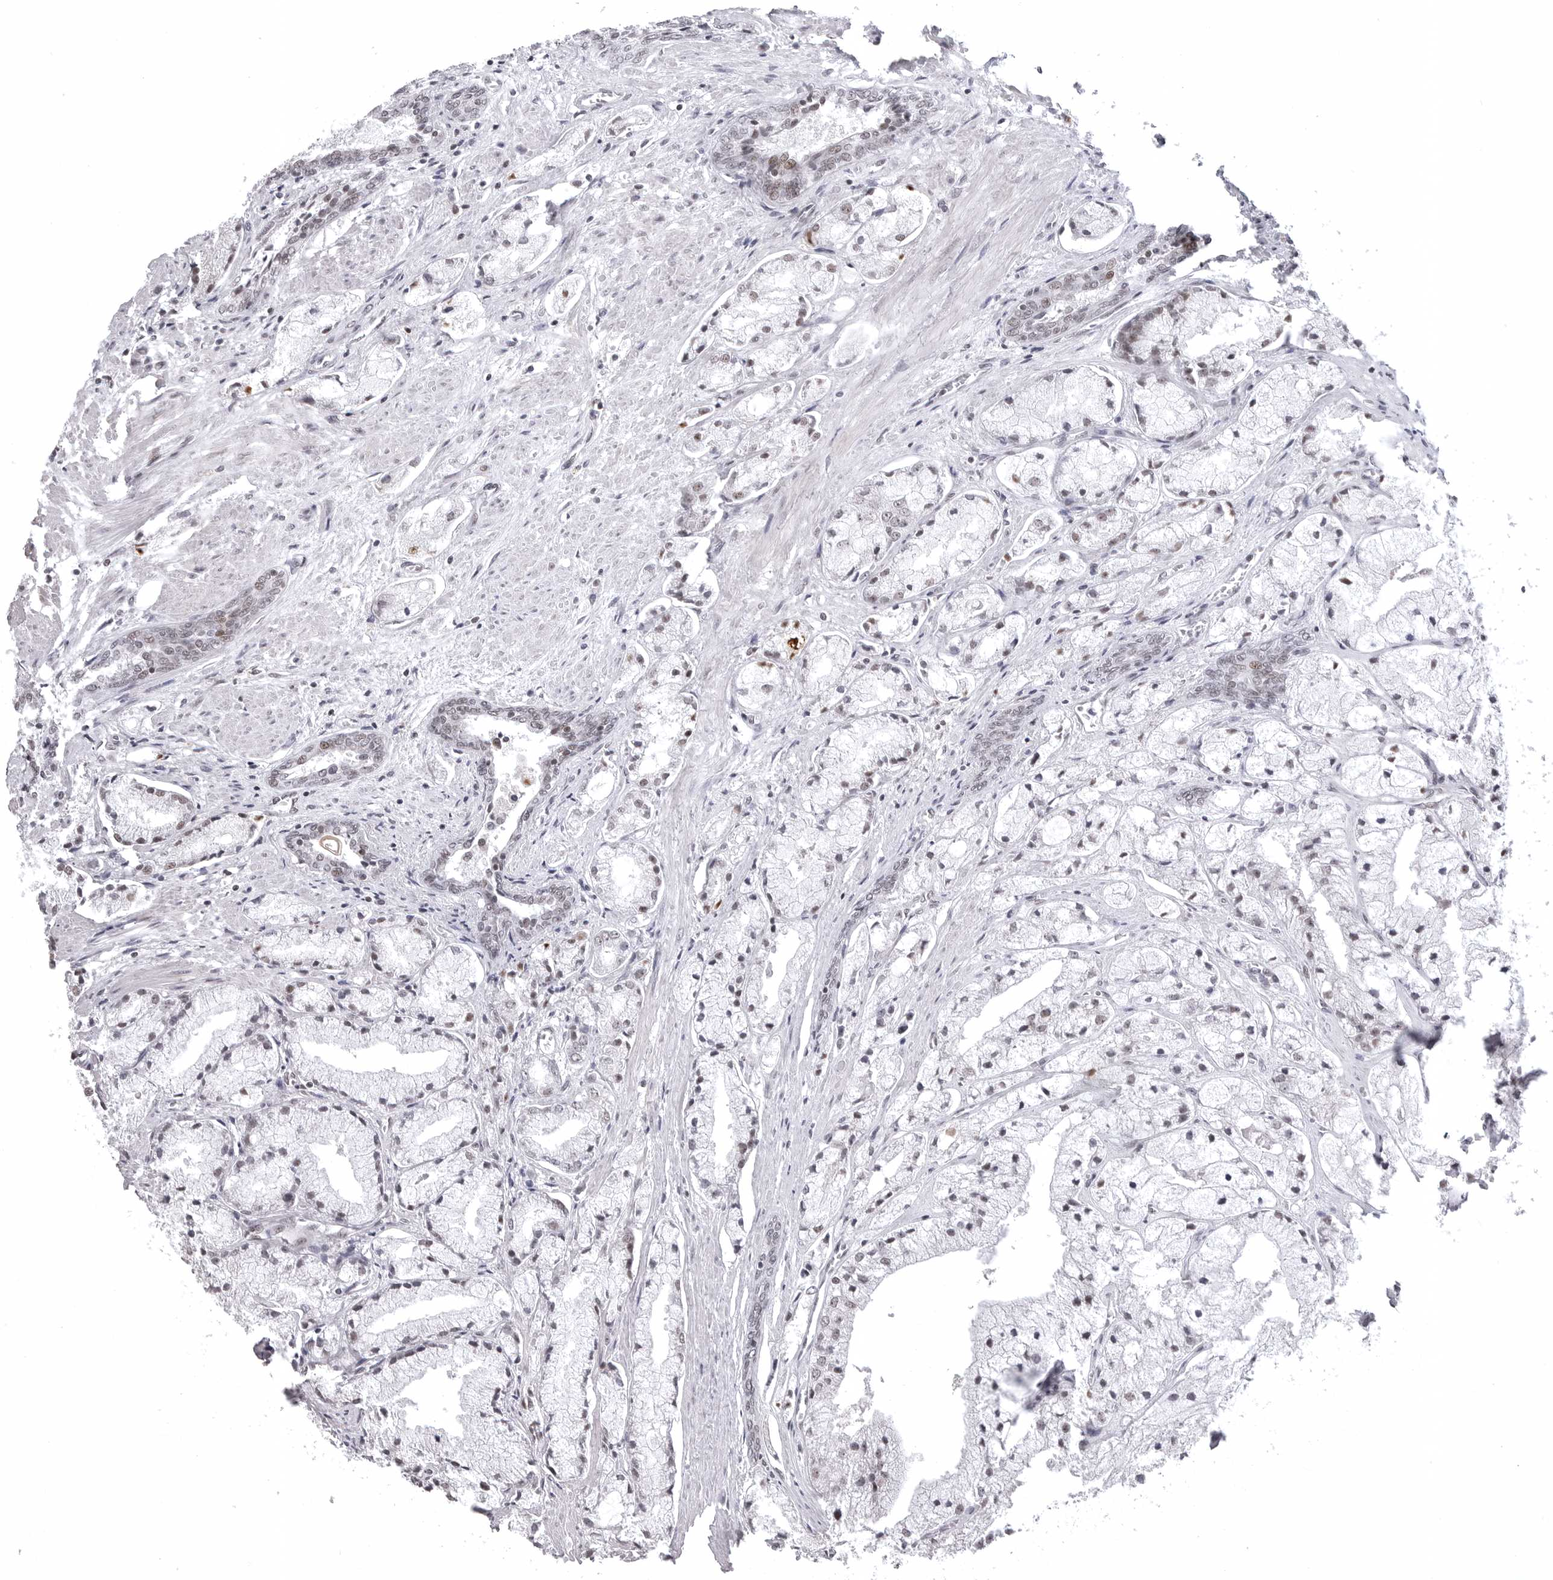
{"staining": {"intensity": "negative", "quantity": "none", "location": "none"}, "tissue": "prostate cancer", "cell_type": "Tumor cells", "image_type": "cancer", "snomed": [{"axis": "morphology", "description": "Adenocarcinoma, High grade"}, {"axis": "topography", "description": "Prostate"}], "caption": "DAB immunohistochemical staining of human high-grade adenocarcinoma (prostate) demonstrates no significant staining in tumor cells.", "gene": "WRAP53", "patient": {"sex": "male", "age": 50}}